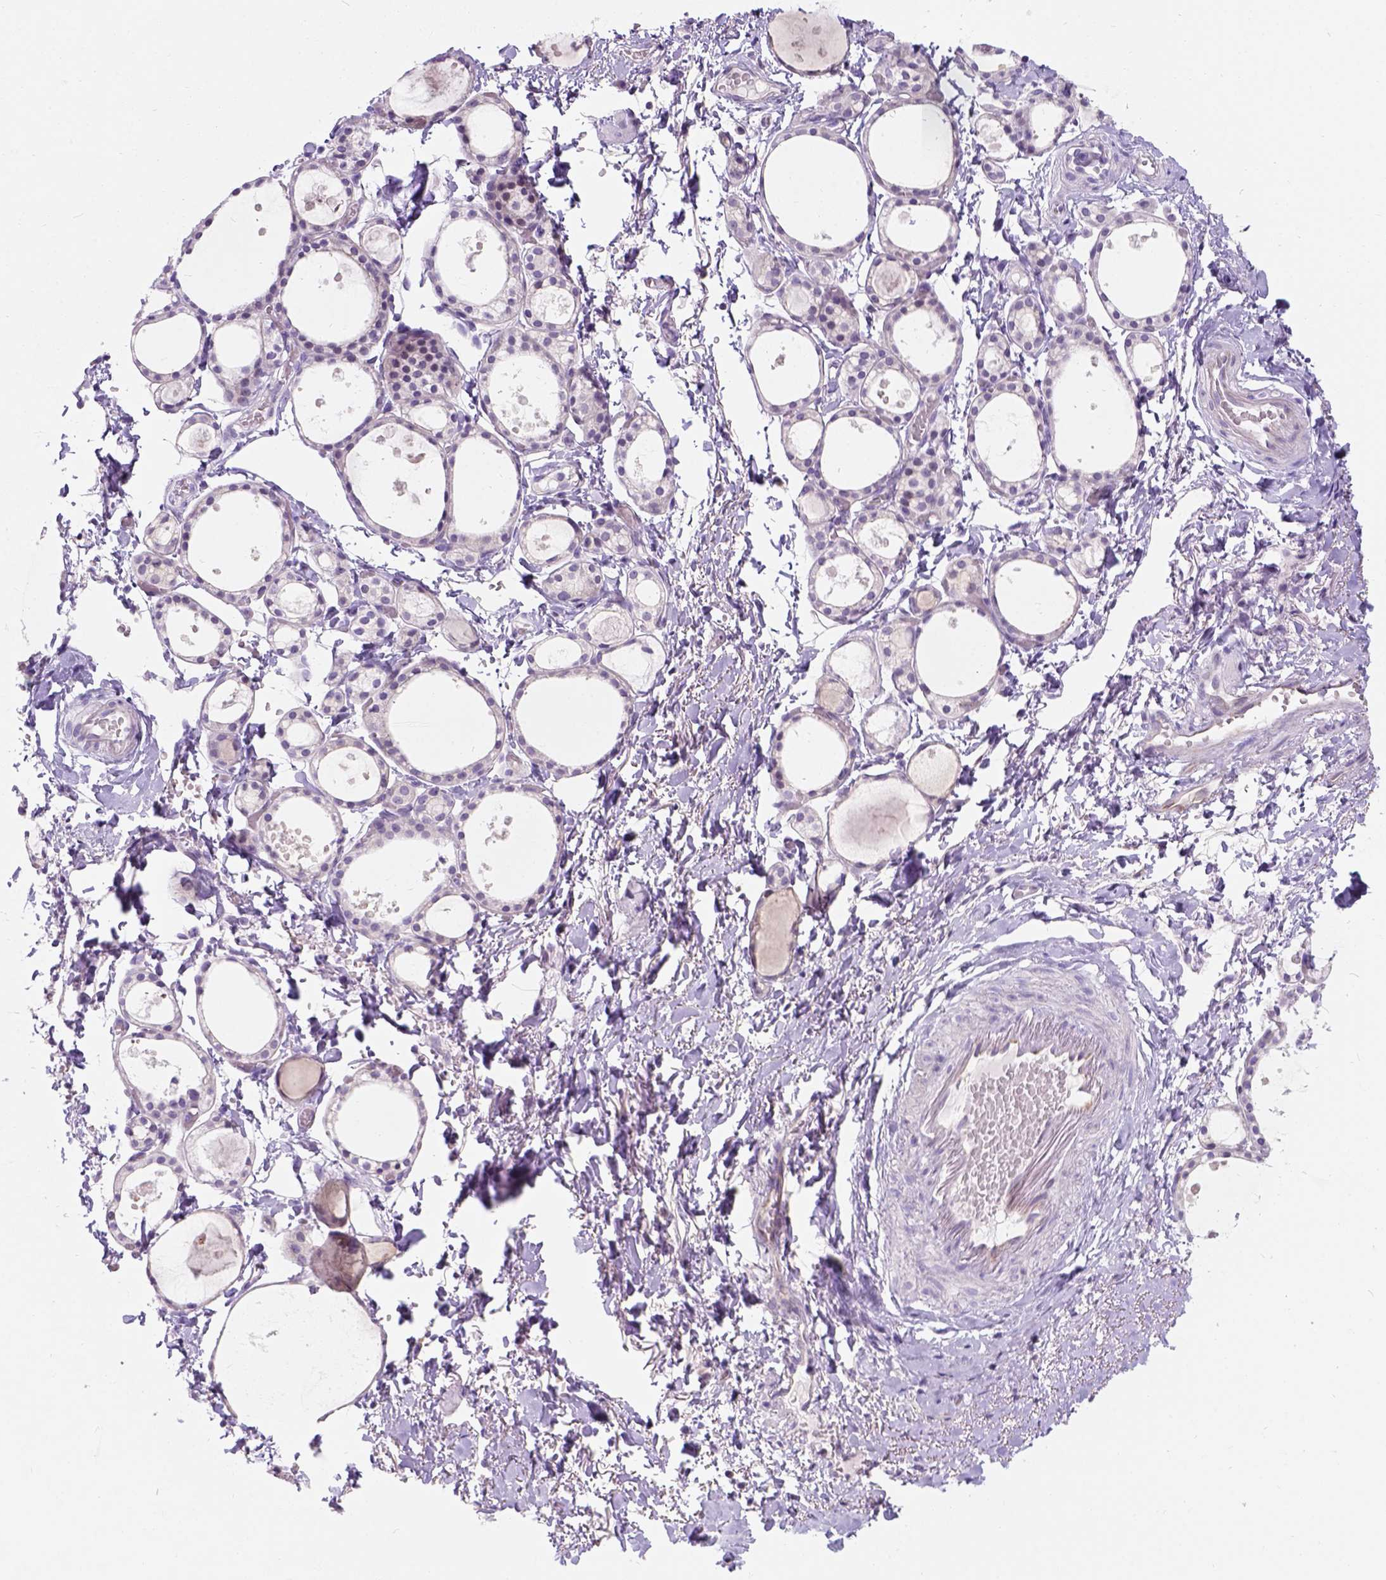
{"staining": {"intensity": "negative", "quantity": "none", "location": "none"}, "tissue": "thyroid gland", "cell_type": "Glandular cells", "image_type": "normal", "snomed": [{"axis": "morphology", "description": "Normal tissue, NOS"}, {"axis": "topography", "description": "Thyroid gland"}], "caption": "High power microscopy micrograph of an immunohistochemistry (IHC) histopathology image of unremarkable thyroid gland, revealing no significant staining in glandular cells. (DAB immunohistochemistry (IHC), high magnification).", "gene": "C20orf144", "patient": {"sex": "male", "age": 68}}